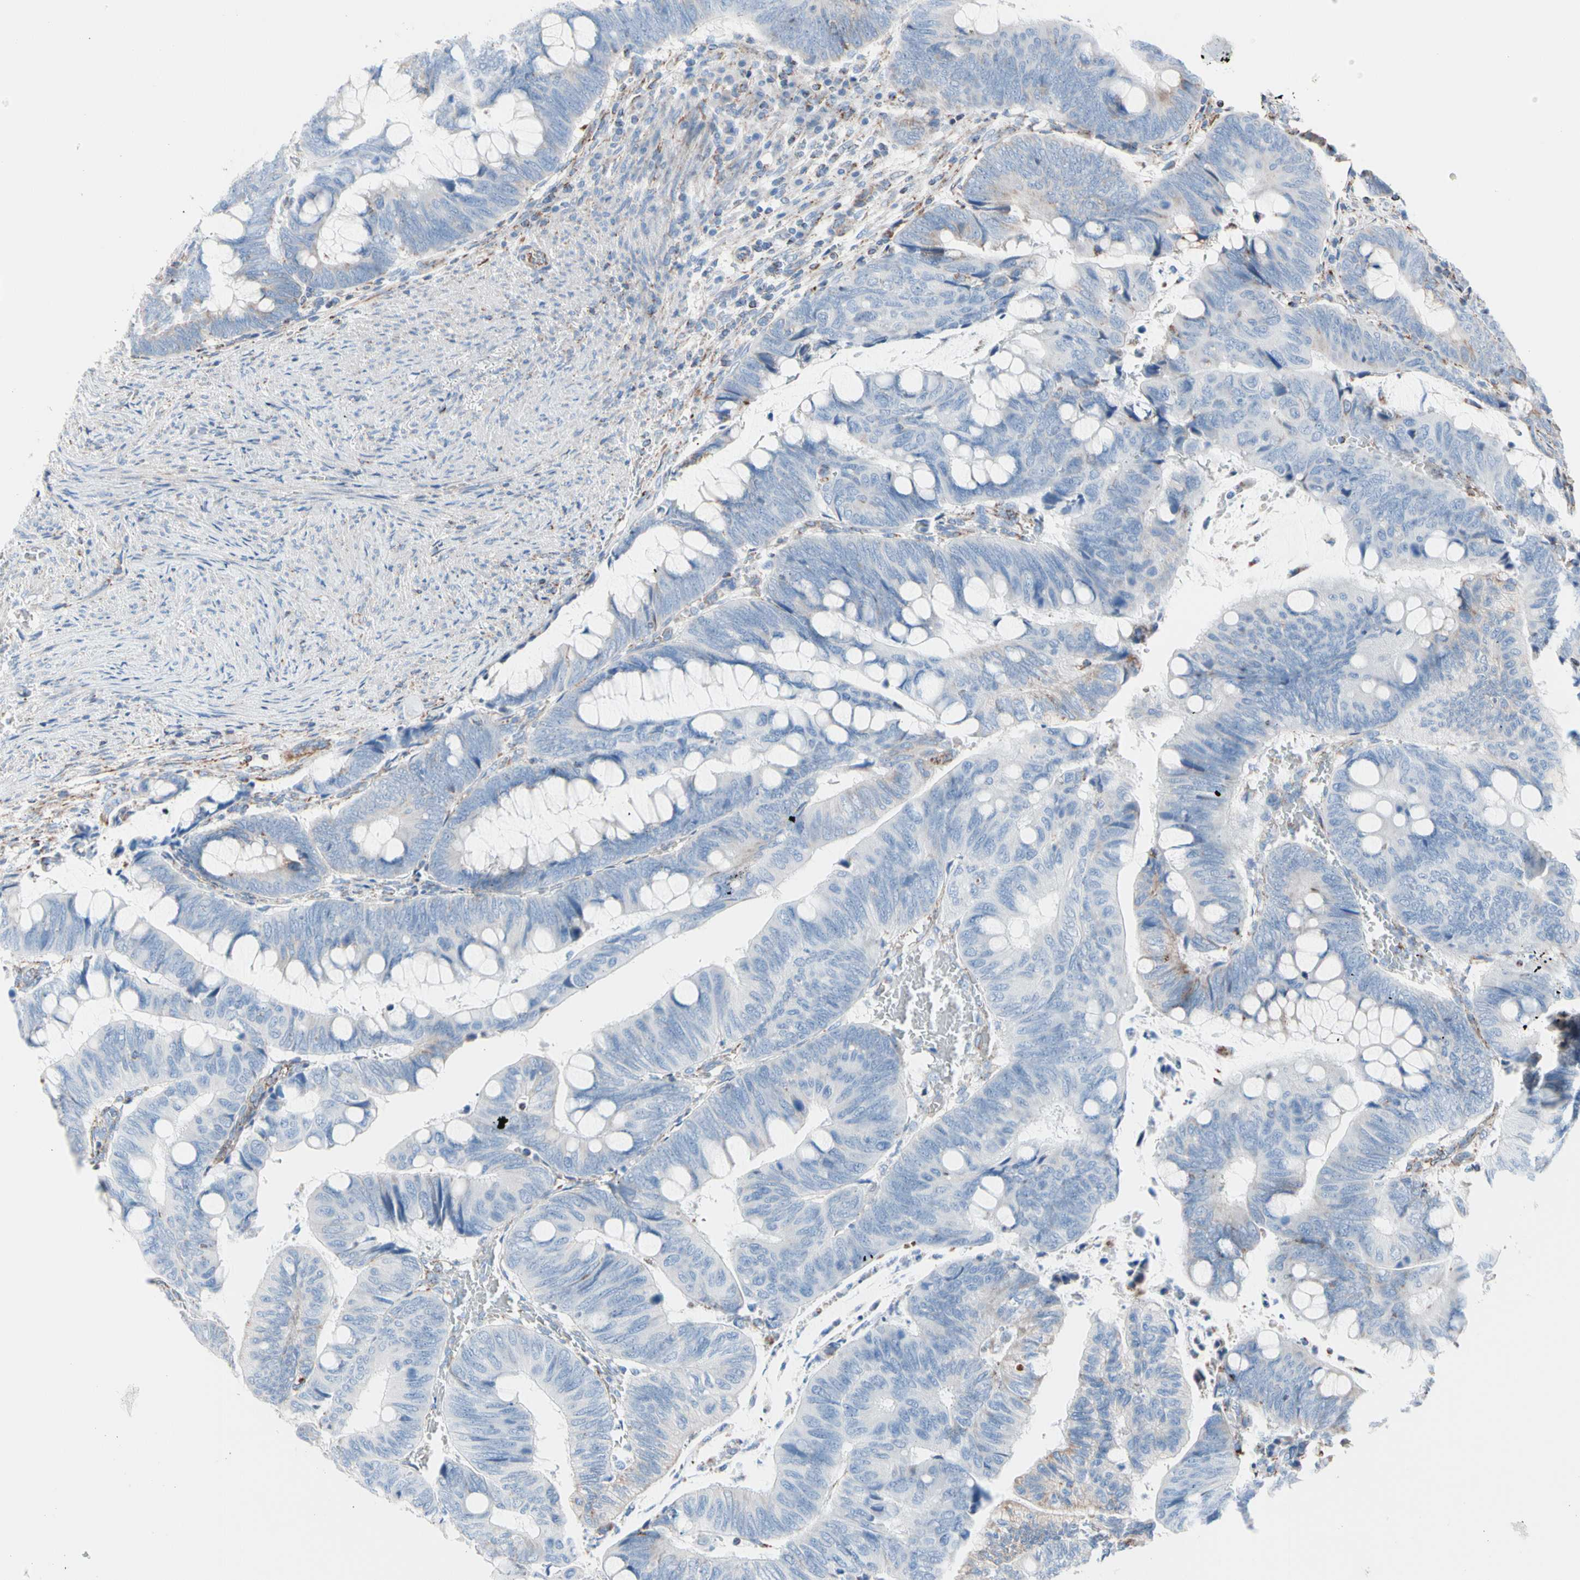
{"staining": {"intensity": "strong", "quantity": "<25%", "location": "cytoplasmic/membranous"}, "tissue": "colorectal cancer", "cell_type": "Tumor cells", "image_type": "cancer", "snomed": [{"axis": "morphology", "description": "Normal tissue, NOS"}, {"axis": "morphology", "description": "Adenocarcinoma, NOS"}, {"axis": "topography", "description": "Rectum"}, {"axis": "topography", "description": "Peripheral nerve tissue"}], "caption": "A high-resolution histopathology image shows IHC staining of colorectal adenocarcinoma, which exhibits strong cytoplasmic/membranous positivity in approximately <25% of tumor cells.", "gene": "HK1", "patient": {"sex": "male", "age": 92}}